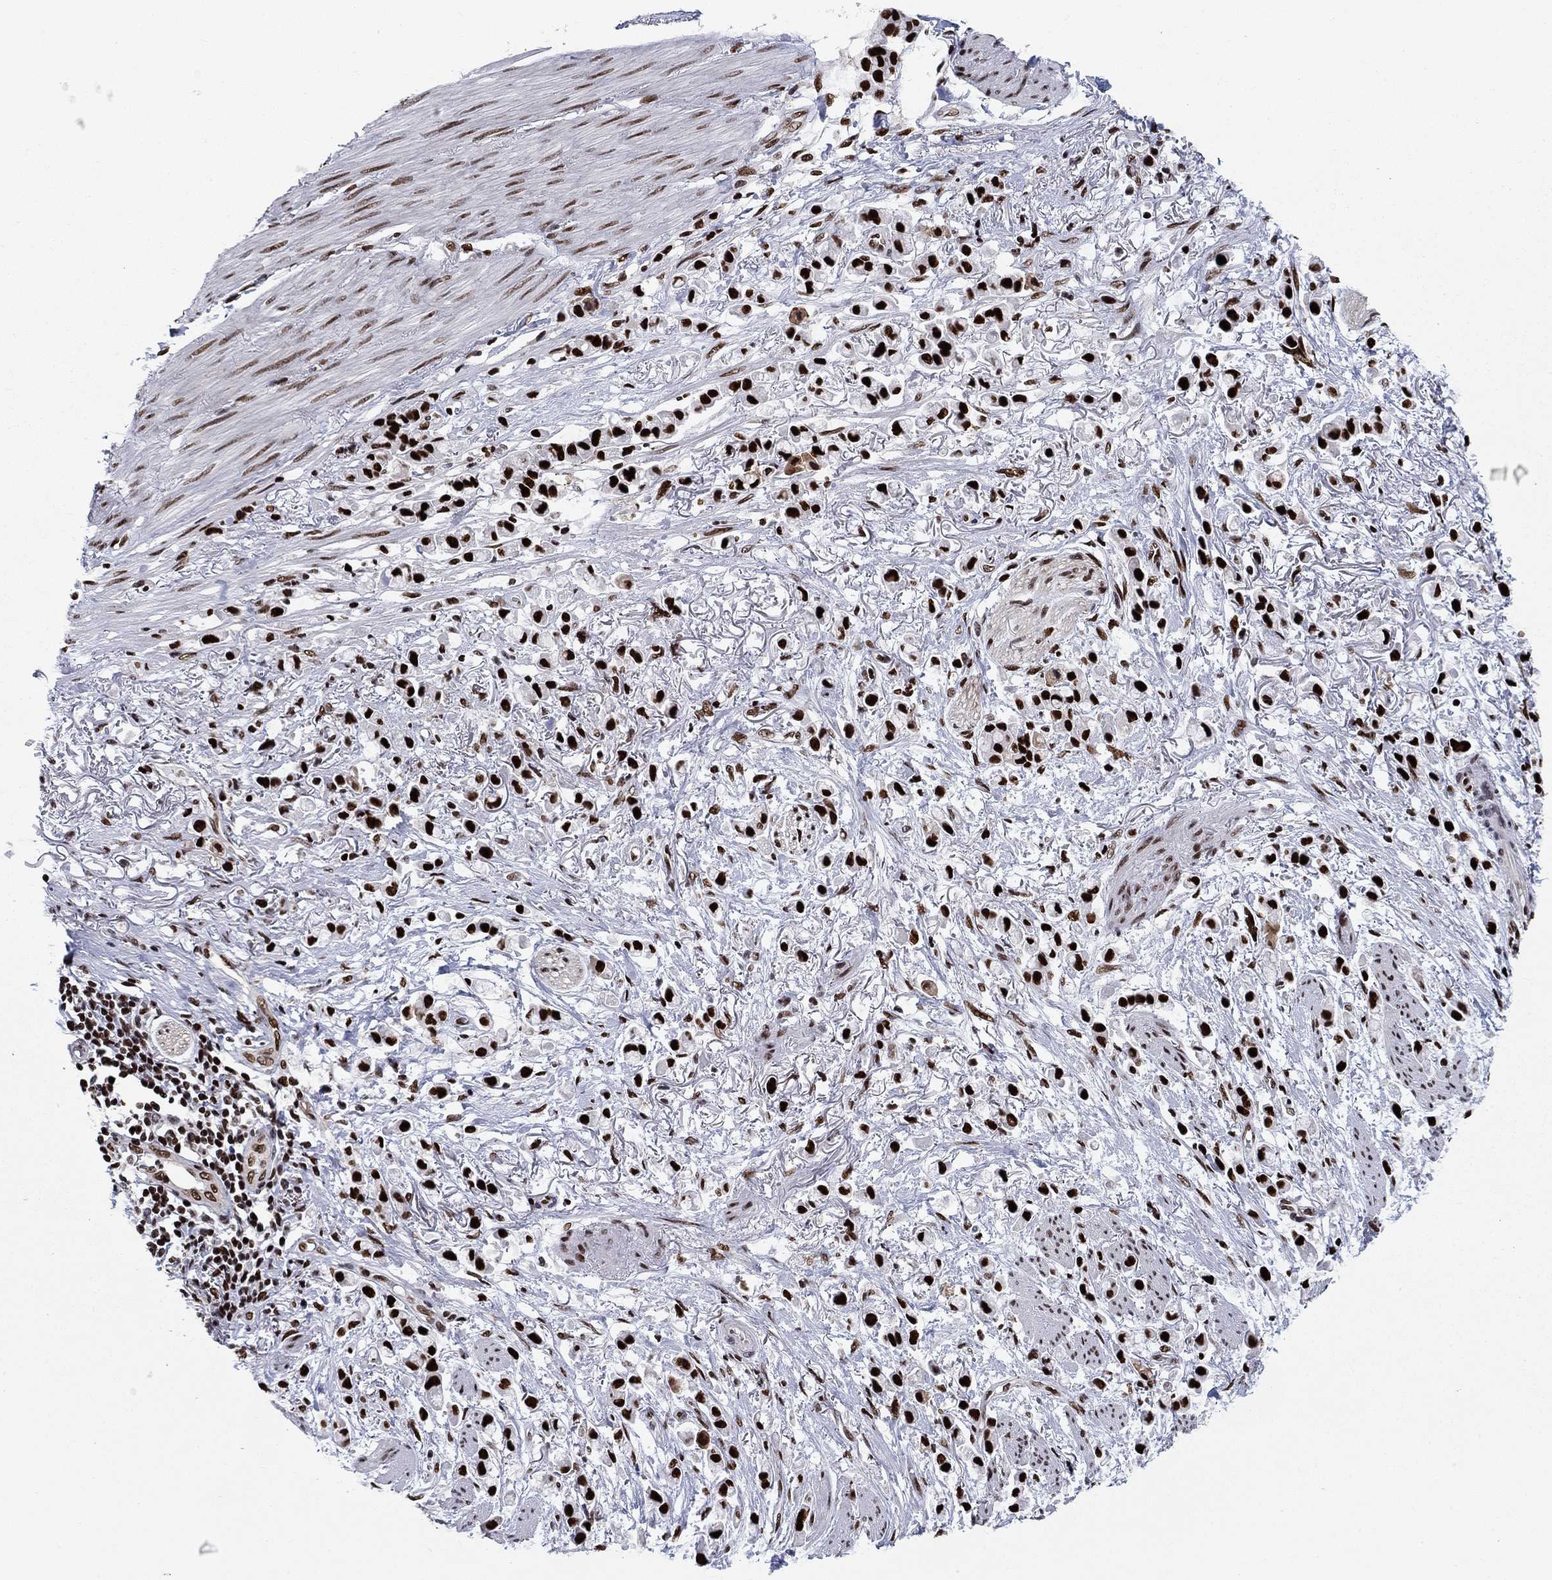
{"staining": {"intensity": "strong", "quantity": ">75%", "location": "nuclear"}, "tissue": "stomach cancer", "cell_type": "Tumor cells", "image_type": "cancer", "snomed": [{"axis": "morphology", "description": "Adenocarcinoma, NOS"}, {"axis": "topography", "description": "Stomach"}], "caption": "Immunohistochemistry staining of stomach cancer (adenocarcinoma), which displays high levels of strong nuclear positivity in approximately >75% of tumor cells indicating strong nuclear protein staining. The staining was performed using DAB (brown) for protein detection and nuclei were counterstained in hematoxylin (blue).", "gene": "RPRD1B", "patient": {"sex": "female", "age": 81}}